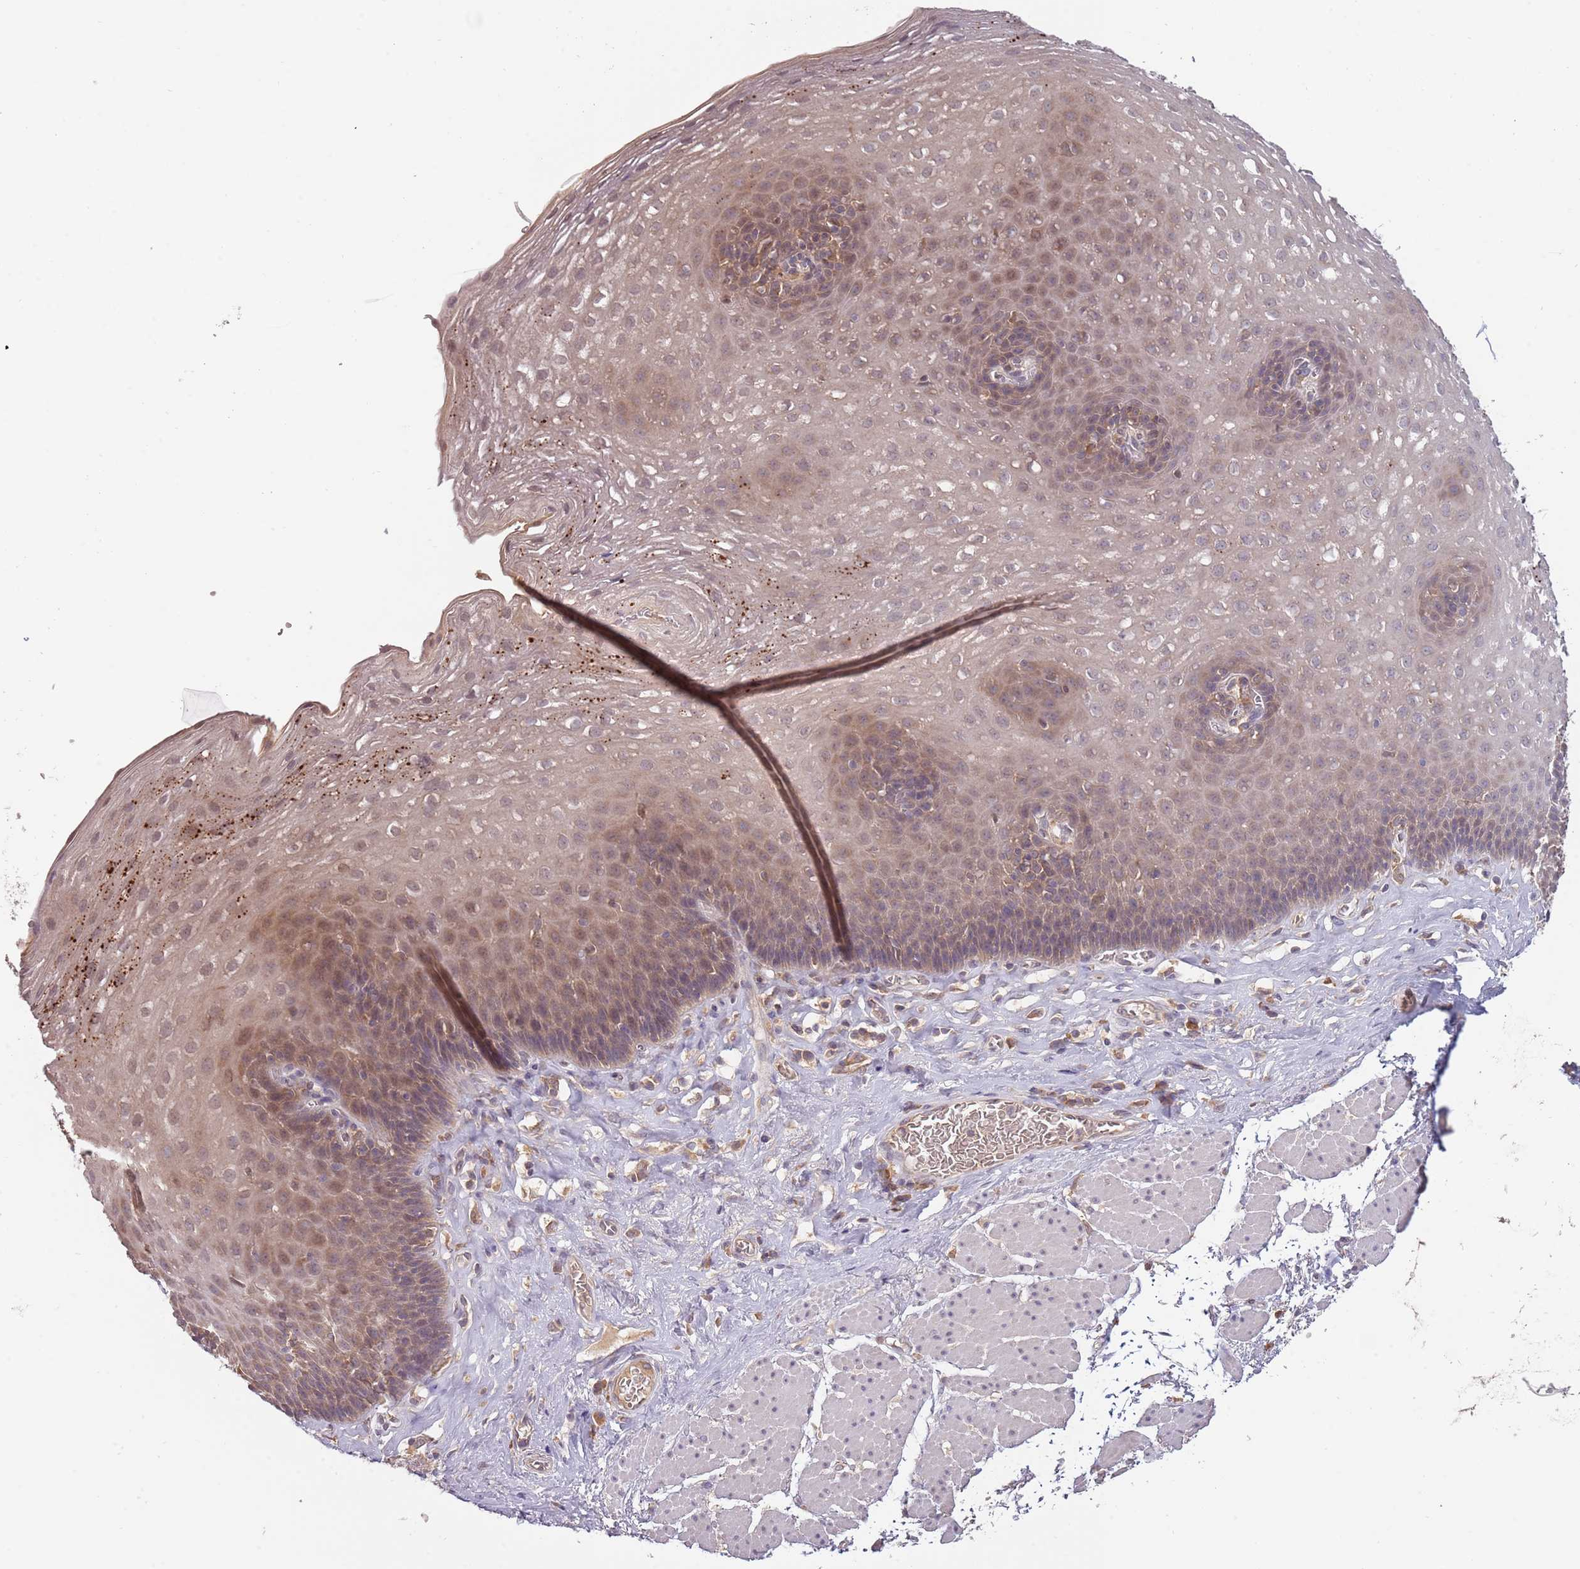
{"staining": {"intensity": "weak", "quantity": "25%-75%", "location": "cytoplasmic/membranous,nuclear"}, "tissue": "esophagus", "cell_type": "Squamous epithelial cells", "image_type": "normal", "snomed": [{"axis": "morphology", "description": "Normal tissue, NOS"}, {"axis": "topography", "description": "Esophagus"}], "caption": "Esophagus was stained to show a protein in brown. There is low levels of weak cytoplasmic/membranous,nuclear staining in approximately 25%-75% of squamous epithelial cells.", "gene": "USP32", "patient": {"sex": "female", "age": 66}}